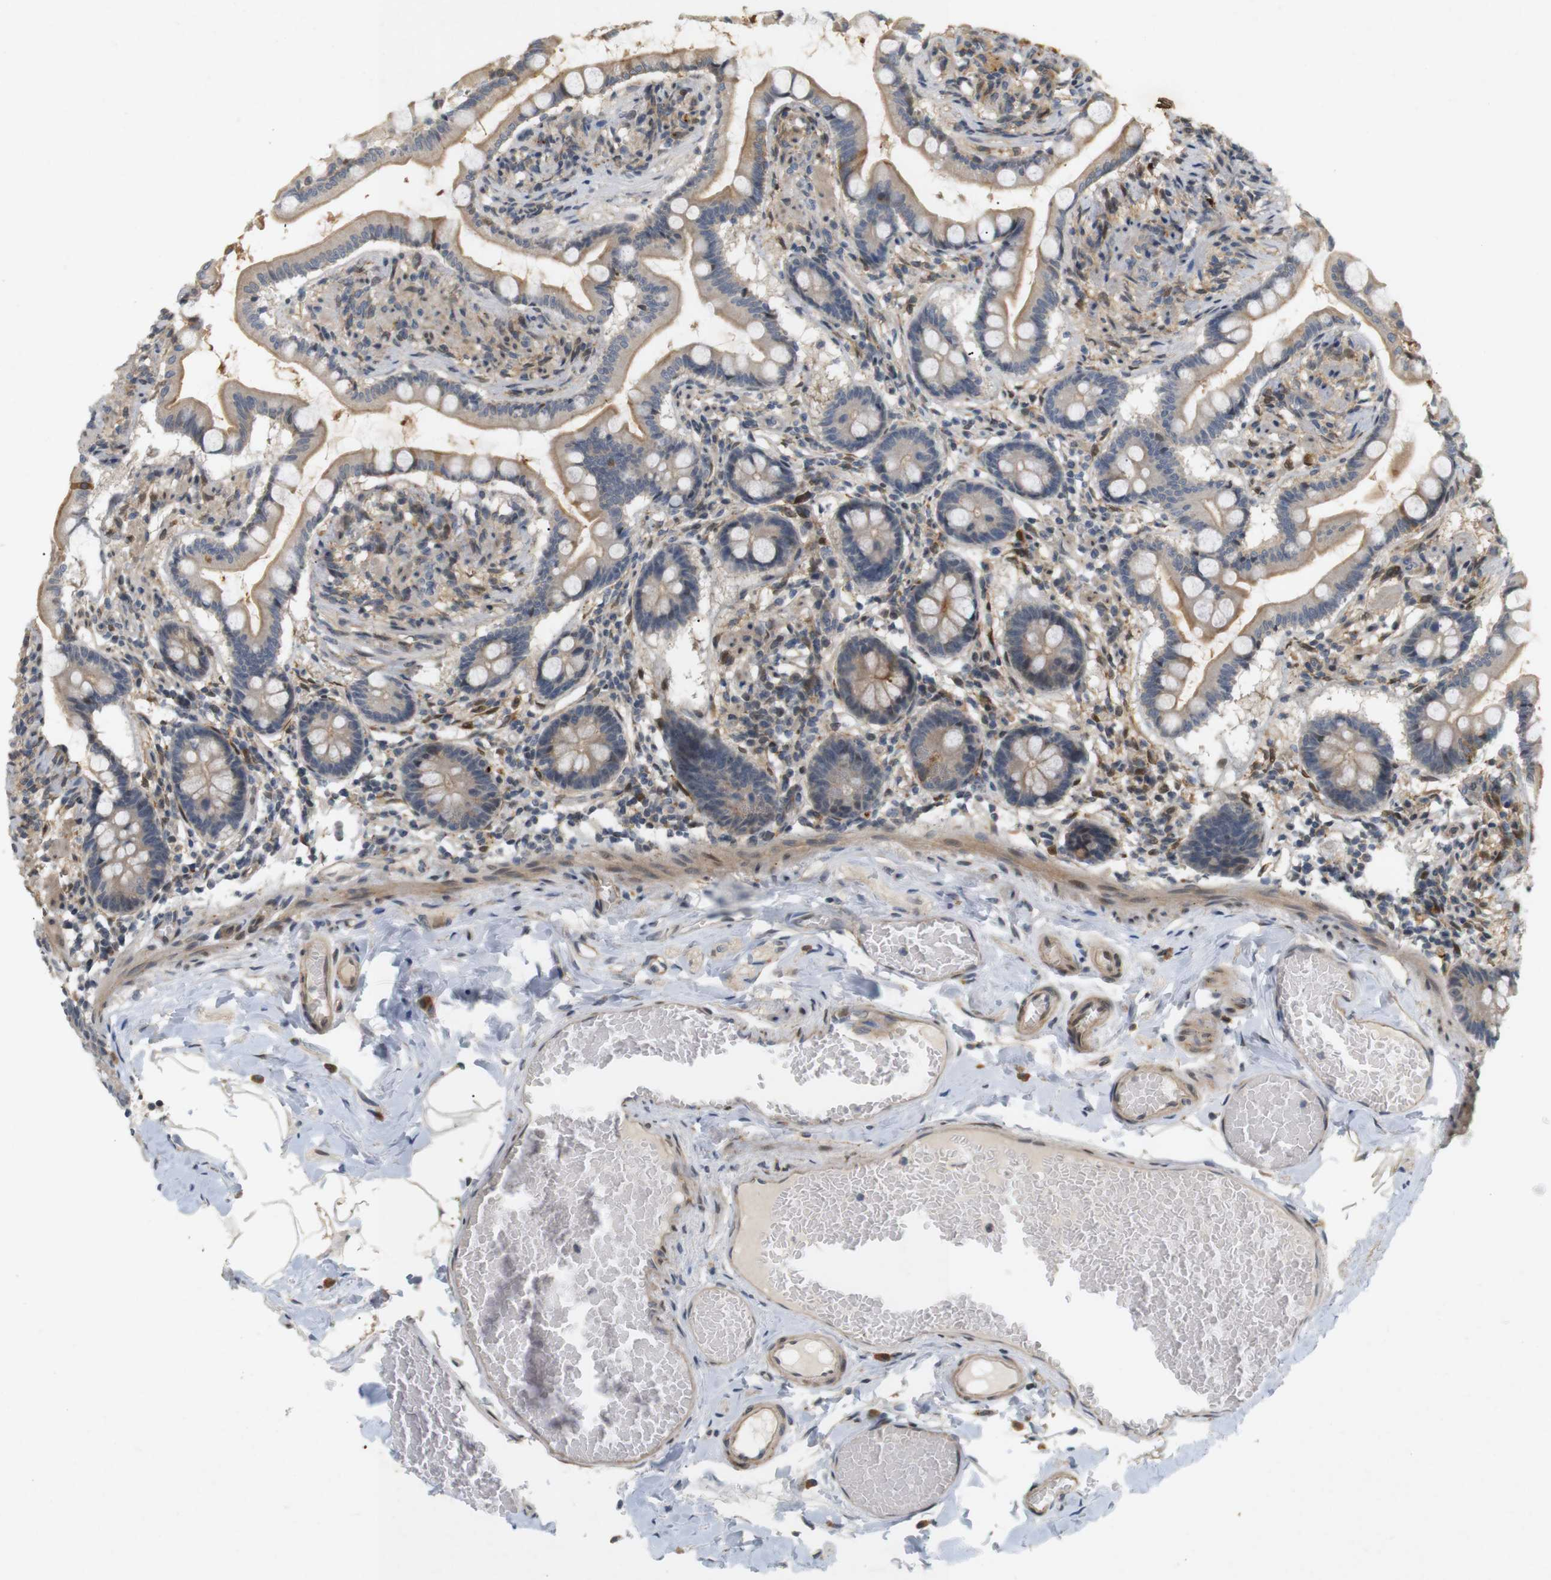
{"staining": {"intensity": "weak", "quantity": ">75%", "location": "cytoplasmic/membranous"}, "tissue": "small intestine", "cell_type": "Glandular cells", "image_type": "normal", "snomed": [{"axis": "morphology", "description": "Normal tissue, NOS"}, {"axis": "topography", "description": "Small intestine"}], "caption": "Unremarkable small intestine shows weak cytoplasmic/membranous positivity in approximately >75% of glandular cells, visualized by immunohistochemistry.", "gene": "PPP1R14A", "patient": {"sex": "male", "age": 41}}